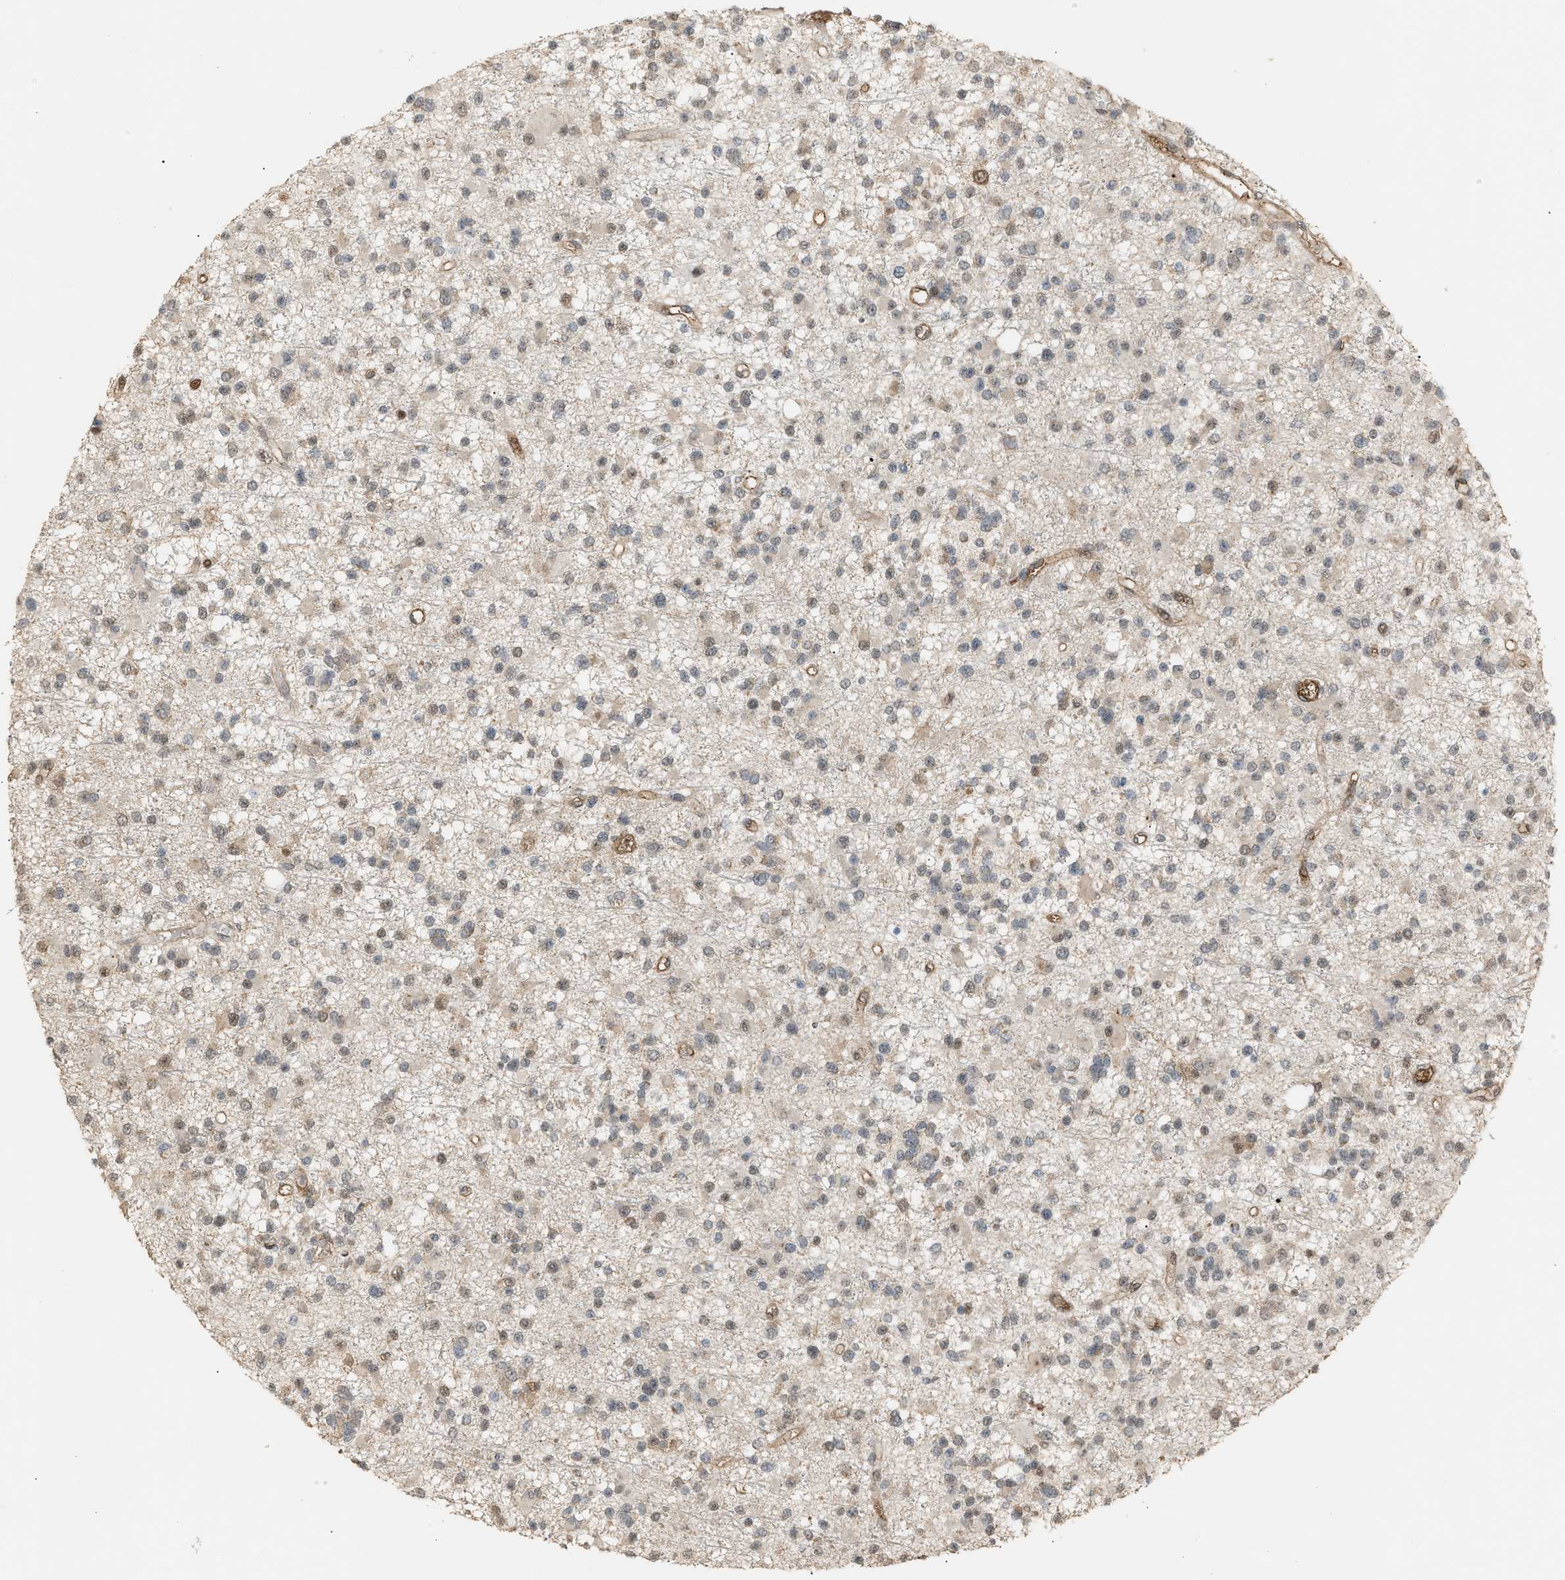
{"staining": {"intensity": "weak", "quantity": "25%-75%", "location": "cytoplasmic/membranous,nuclear"}, "tissue": "glioma", "cell_type": "Tumor cells", "image_type": "cancer", "snomed": [{"axis": "morphology", "description": "Glioma, malignant, Low grade"}, {"axis": "topography", "description": "Brain"}], "caption": "Glioma was stained to show a protein in brown. There is low levels of weak cytoplasmic/membranous and nuclear positivity in about 25%-75% of tumor cells.", "gene": "ZFAND5", "patient": {"sex": "female", "age": 22}}